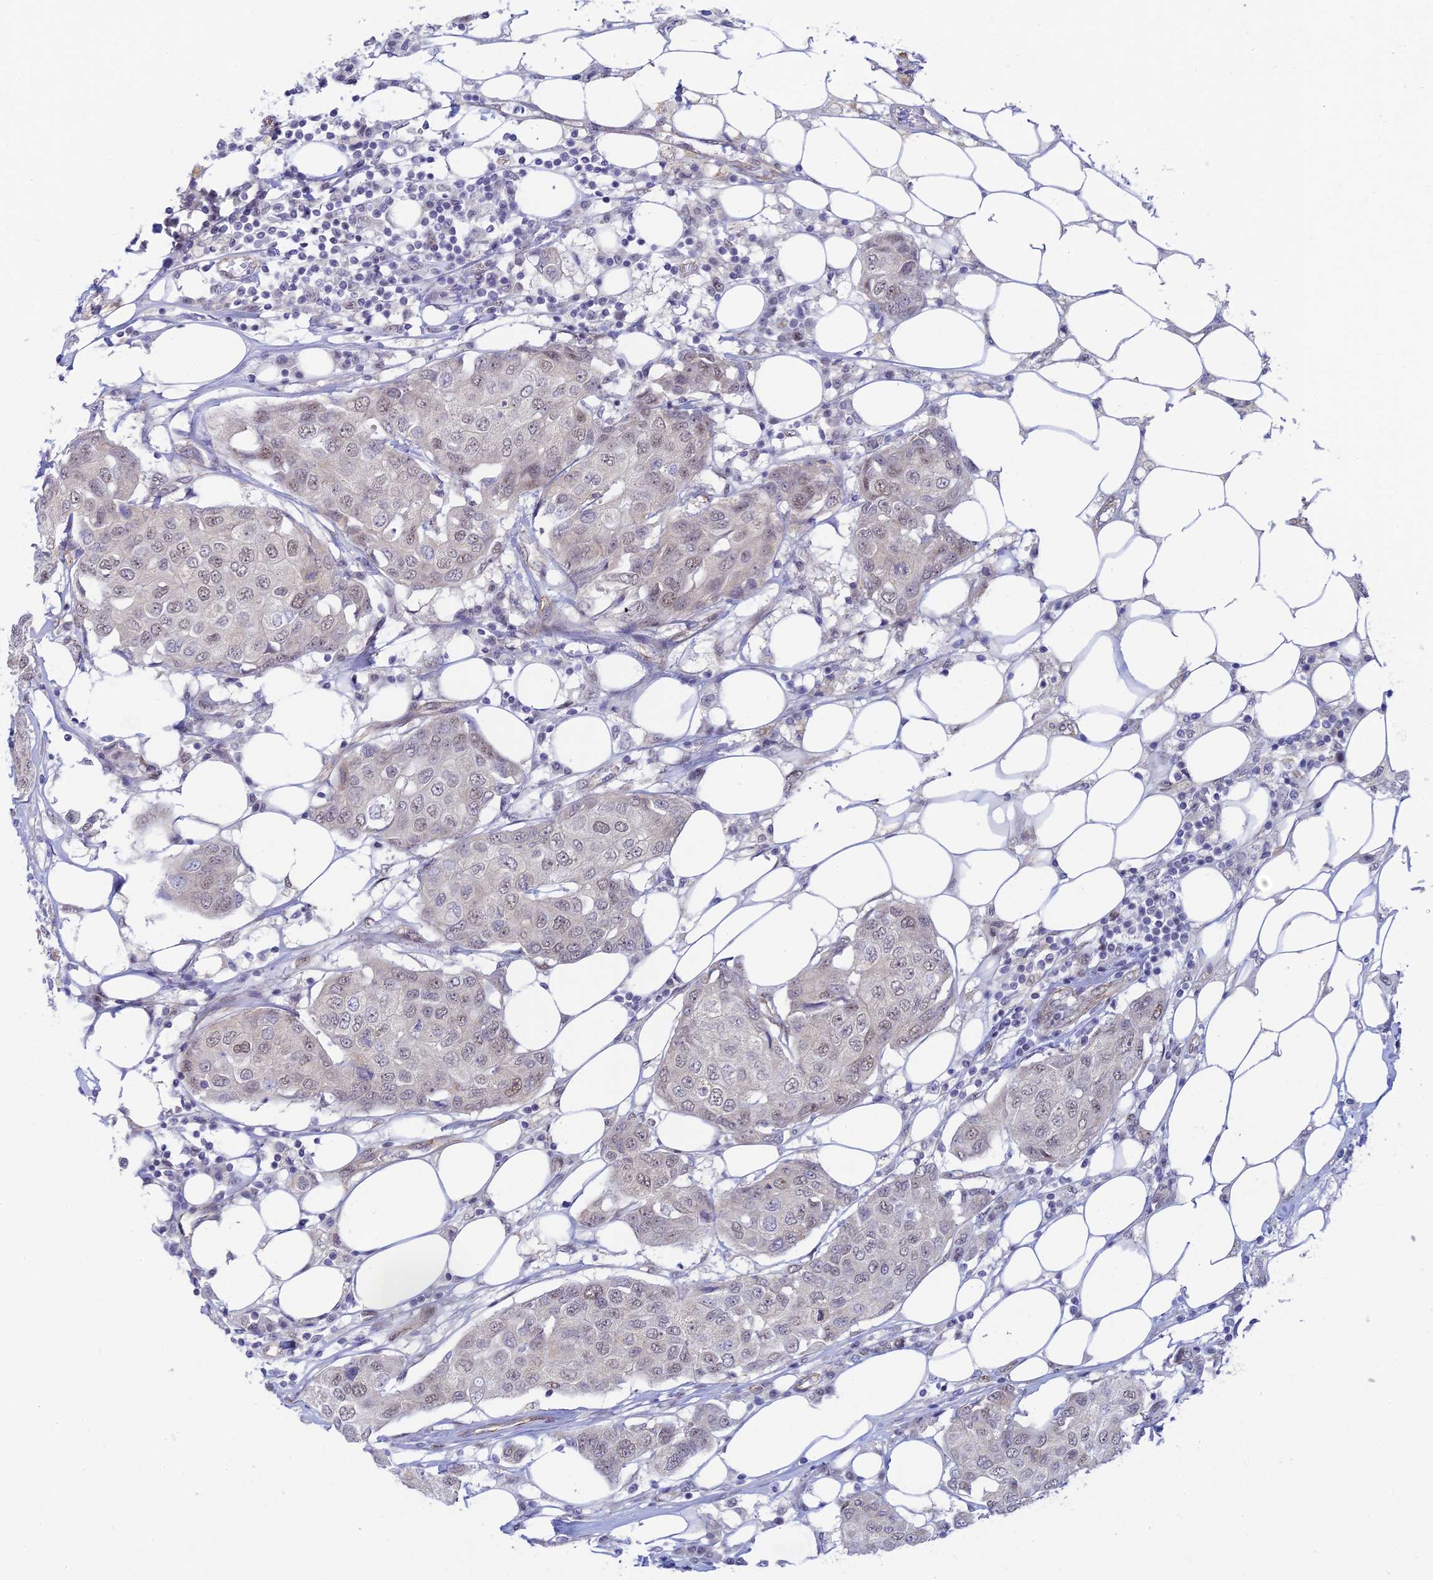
{"staining": {"intensity": "weak", "quantity": "25%-75%", "location": "nuclear"}, "tissue": "breast cancer", "cell_type": "Tumor cells", "image_type": "cancer", "snomed": [{"axis": "morphology", "description": "Duct carcinoma"}, {"axis": "topography", "description": "Breast"}], "caption": "About 25%-75% of tumor cells in human breast cancer (intraductal carcinoma) reveal weak nuclear protein staining as visualized by brown immunohistochemical staining.", "gene": "CFAP92", "patient": {"sex": "female", "age": 80}}